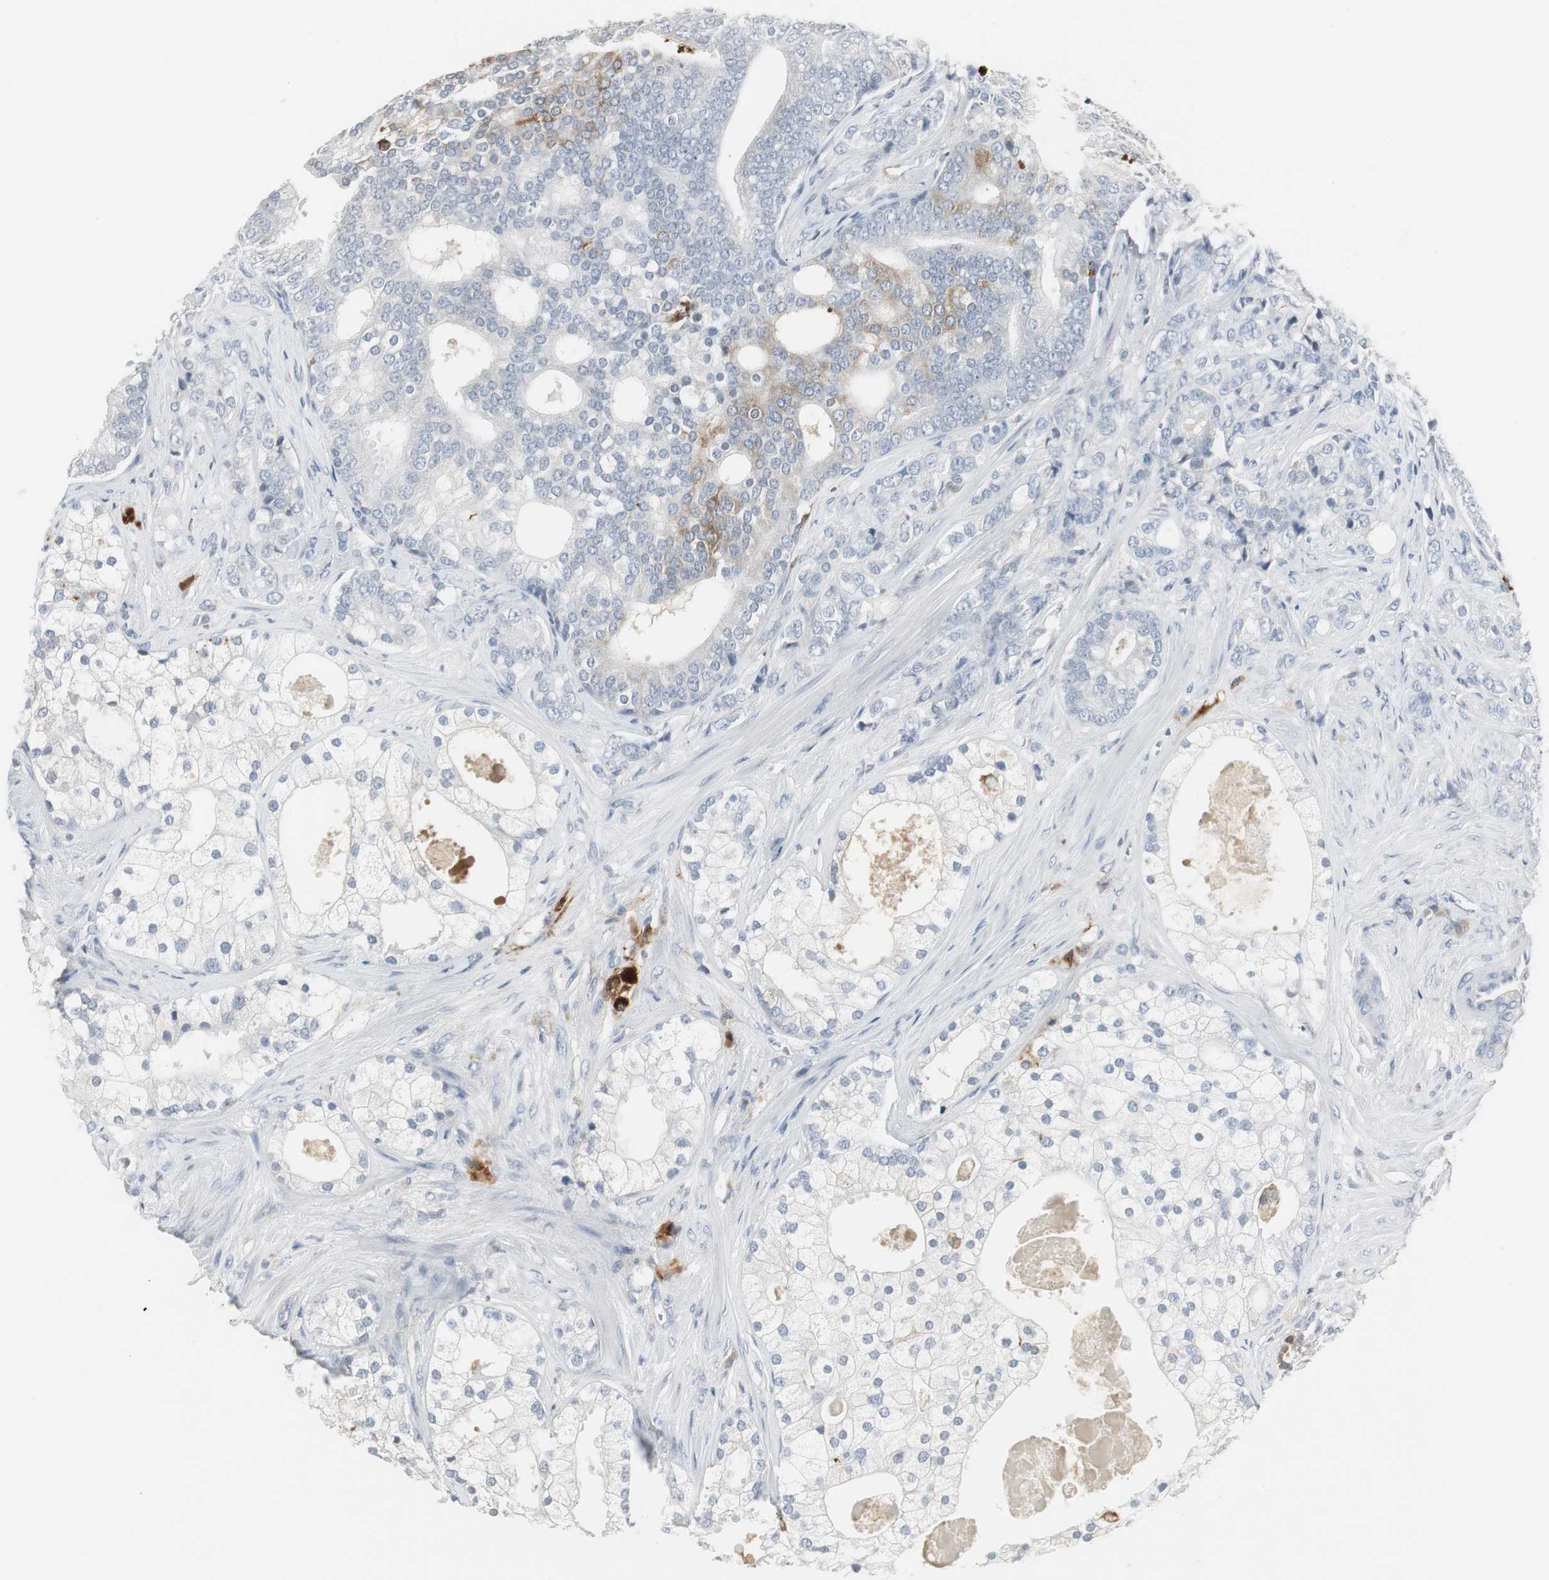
{"staining": {"intensity": "moderate", "quantity": "<25%", "location": "cytoplasmic/membranous"}, "tissue": "prostate cancer", "cell_type": "Tumor cells", "image_type": "cancer", "snomed": [{"axis": "morphology", "description": "Adenocarcinoma, Low grade"}, {"axis": "topography", "description": "Prostate"}], "caption": "Human prostate cancer (low-grade adenocarcinoma) stained for a protein (brown) shows moderate cytoplasmic/membranous positive expression in about <25% of tumor cells.", "gene": "PI15", "patient": {"sex": "male", "age": 58}}